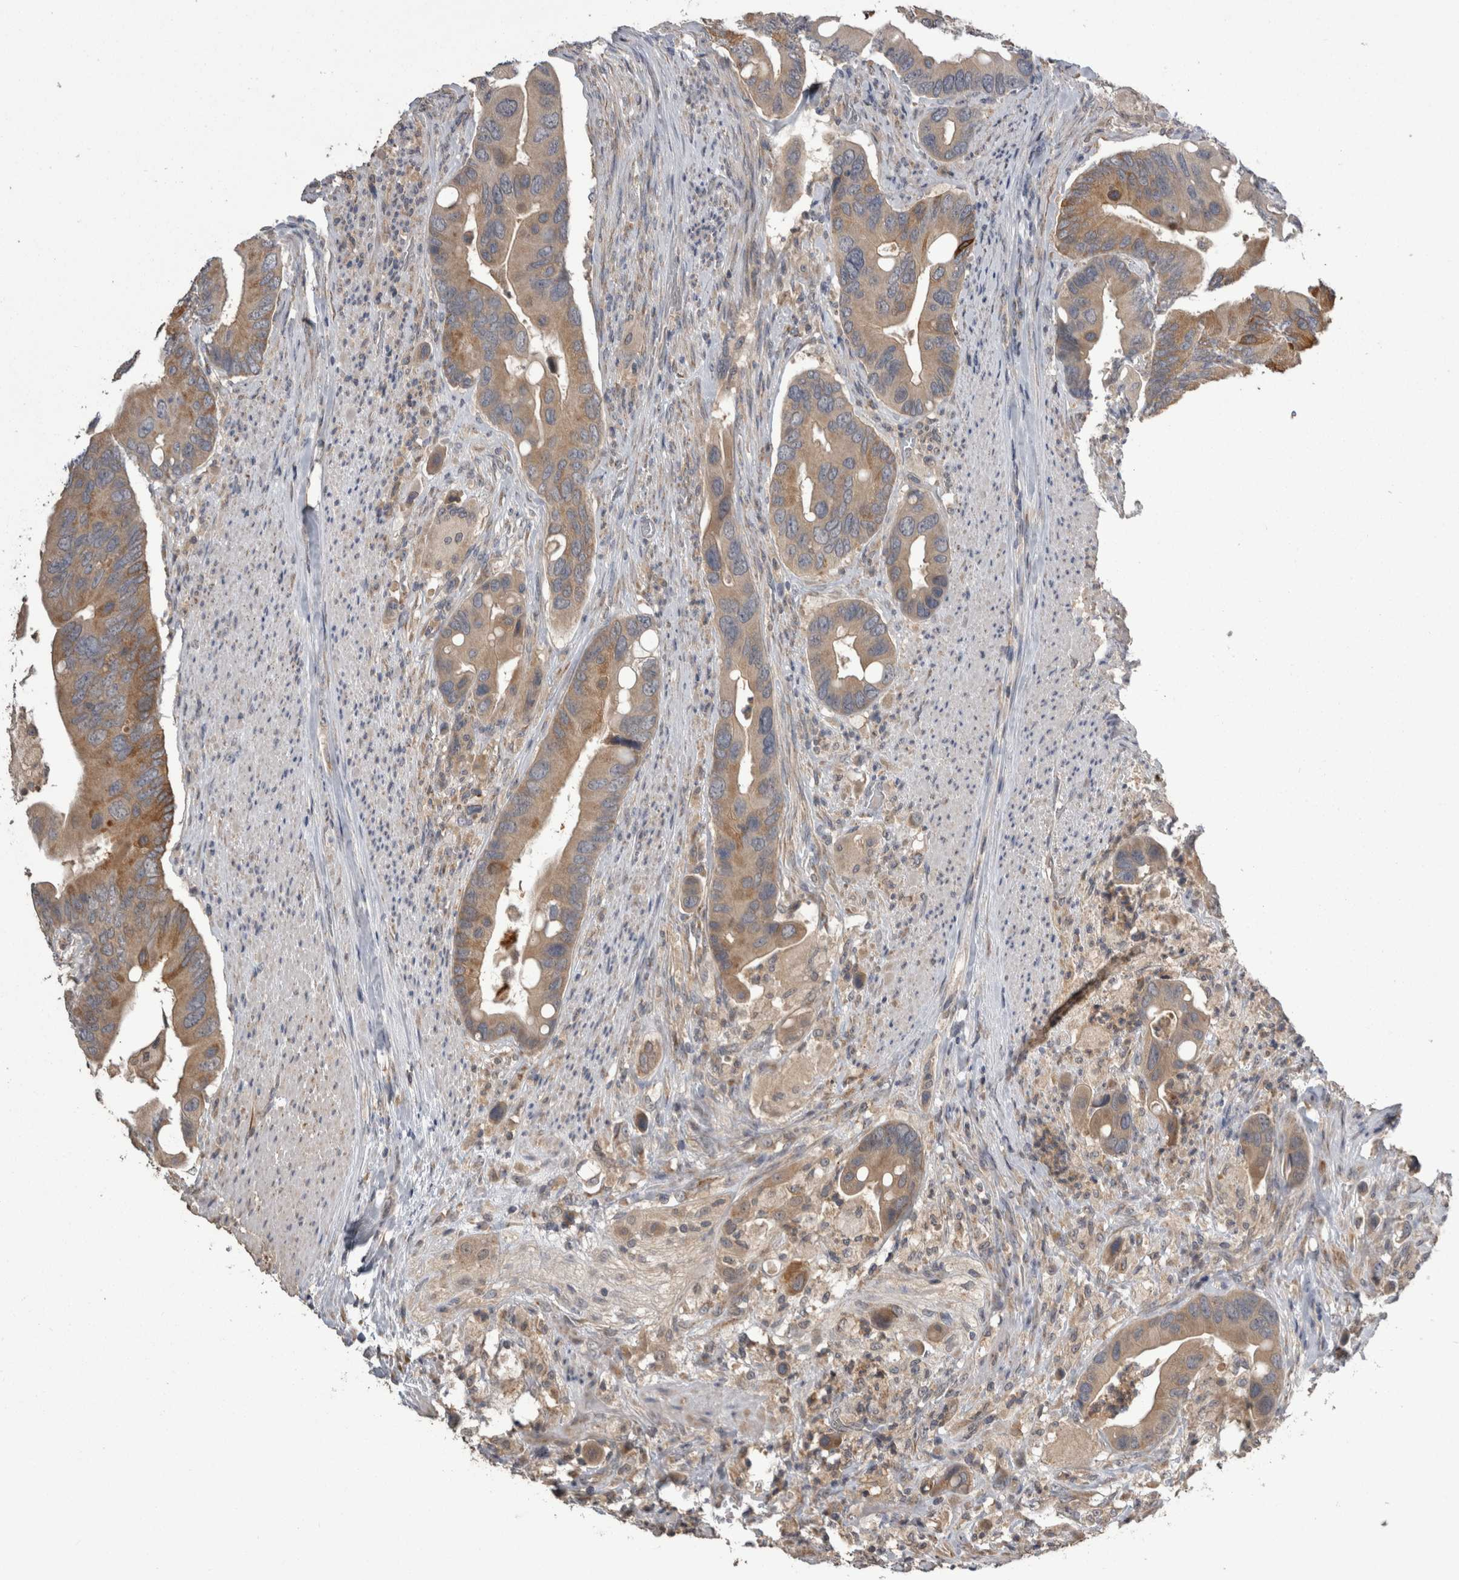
{"staining": {"intensity": "moderate", "quantity": ">75%", "location": "cytoplasmic/membranous"}, "tissue": "colorectal cancer", "cell_type": "Tumor cells", "image_type": "cancer", "snomed": [{"axis": "morphology", "description": "Adenocarcinoma, NOS"}, {"axis": "topography", "description": "Rectum"}], "caption": "Immunohistochemical staining of colorectal cancer reveals medium levels of moderate cytoplasmic/membranous staining in about >75% of tumor cells. Nuclei are stained in blue.", "gene": "ANXA13", "patient": {"sex": "female", "age": 57}}